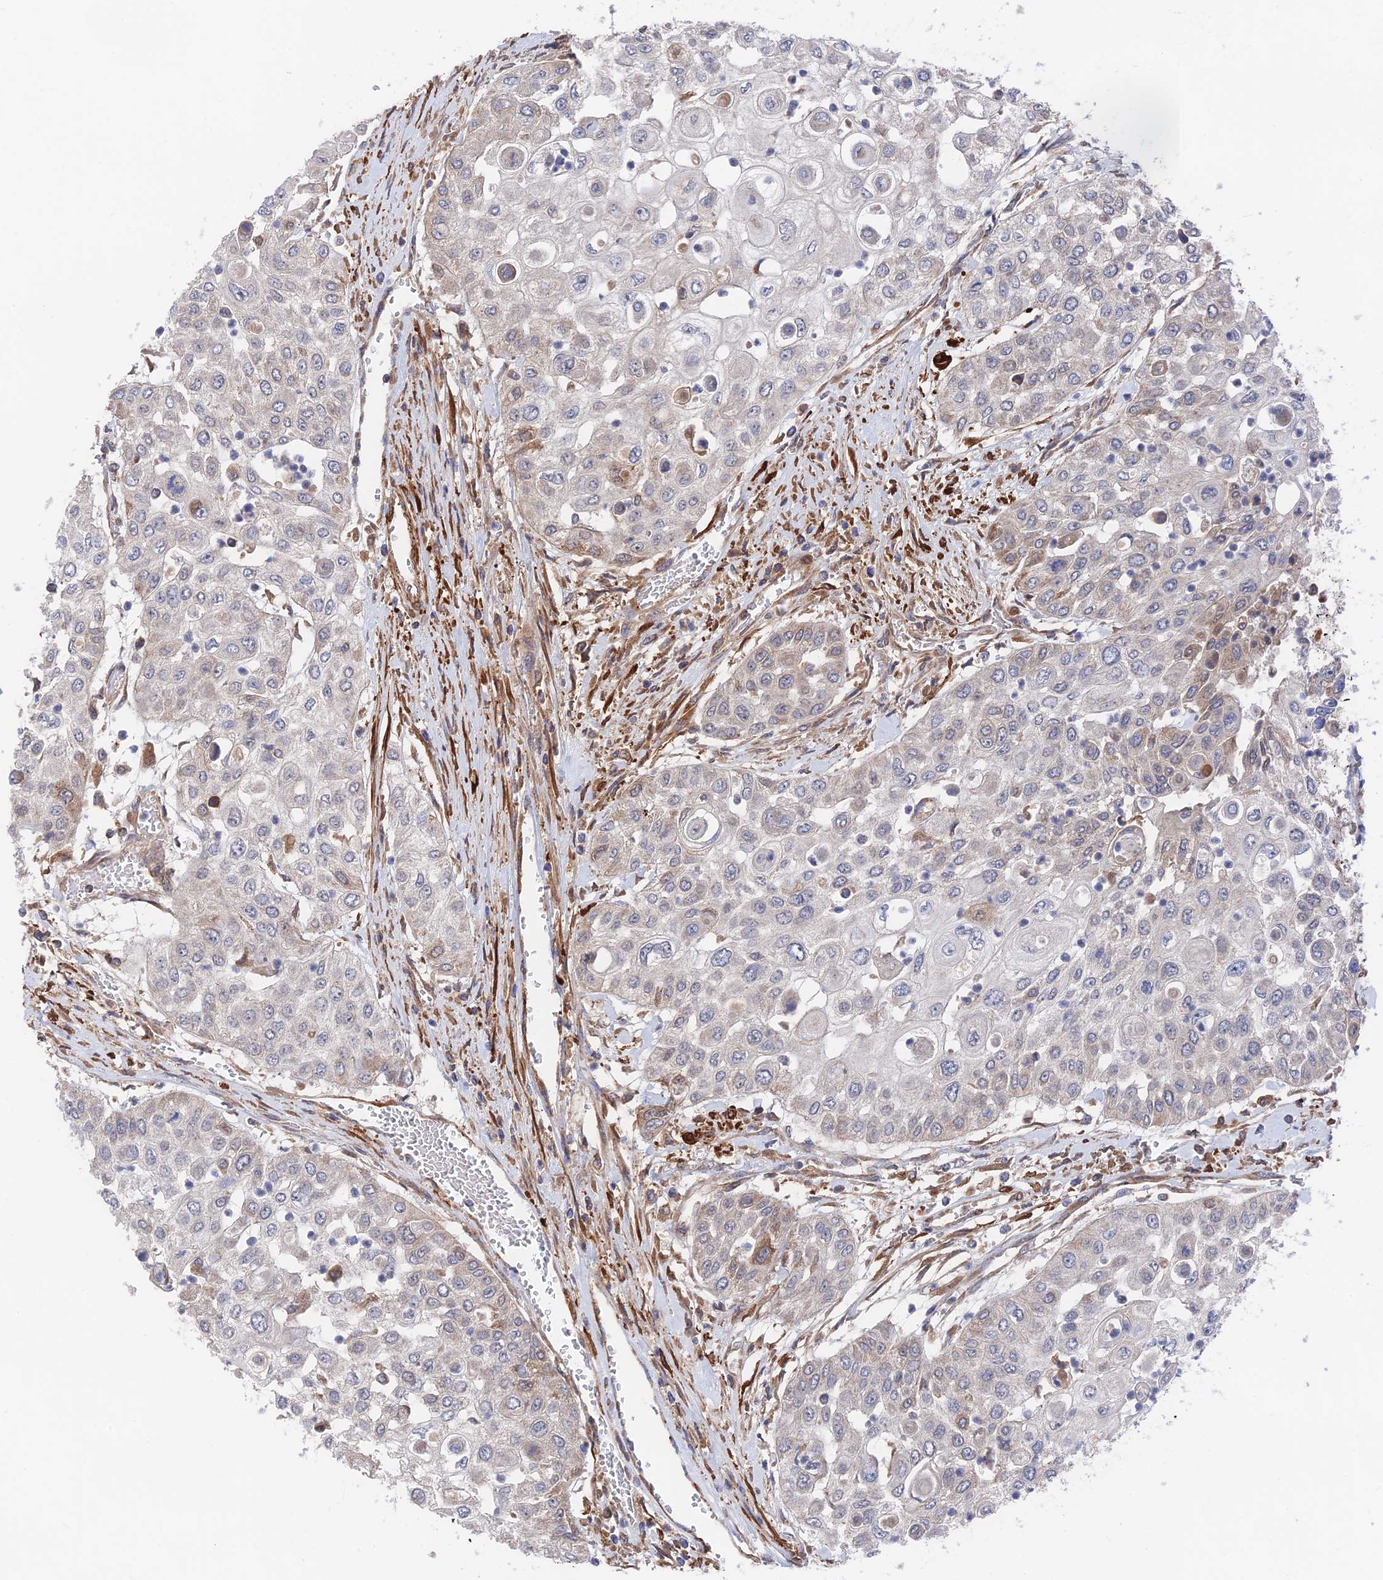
{"staining": {"intensity": "weak", "quantity": "<25%", "location": "cytoplasmic/membranous"}, "tissue": "urothelial cancer", "cell_type": "Tumor cells", "image_type": "cancer", "snomed": [{"axis": "morphology", "description": "Urothelial carcinoma, High grade"}, {"axis": "topography", "description": "Urinary bladder"}], "caption": "An immunohistochemistry (IHC) micrograph of urothelial cancer is shown. There is no staining in tumor cells of urothelial cancer. (Stains: DAB IHC with hematoxylin counter stain, Microscopy: brightfield microscopy at high magnification).", "gene": "ZNF320", "patient": {"sex": "female", "age": 79}}